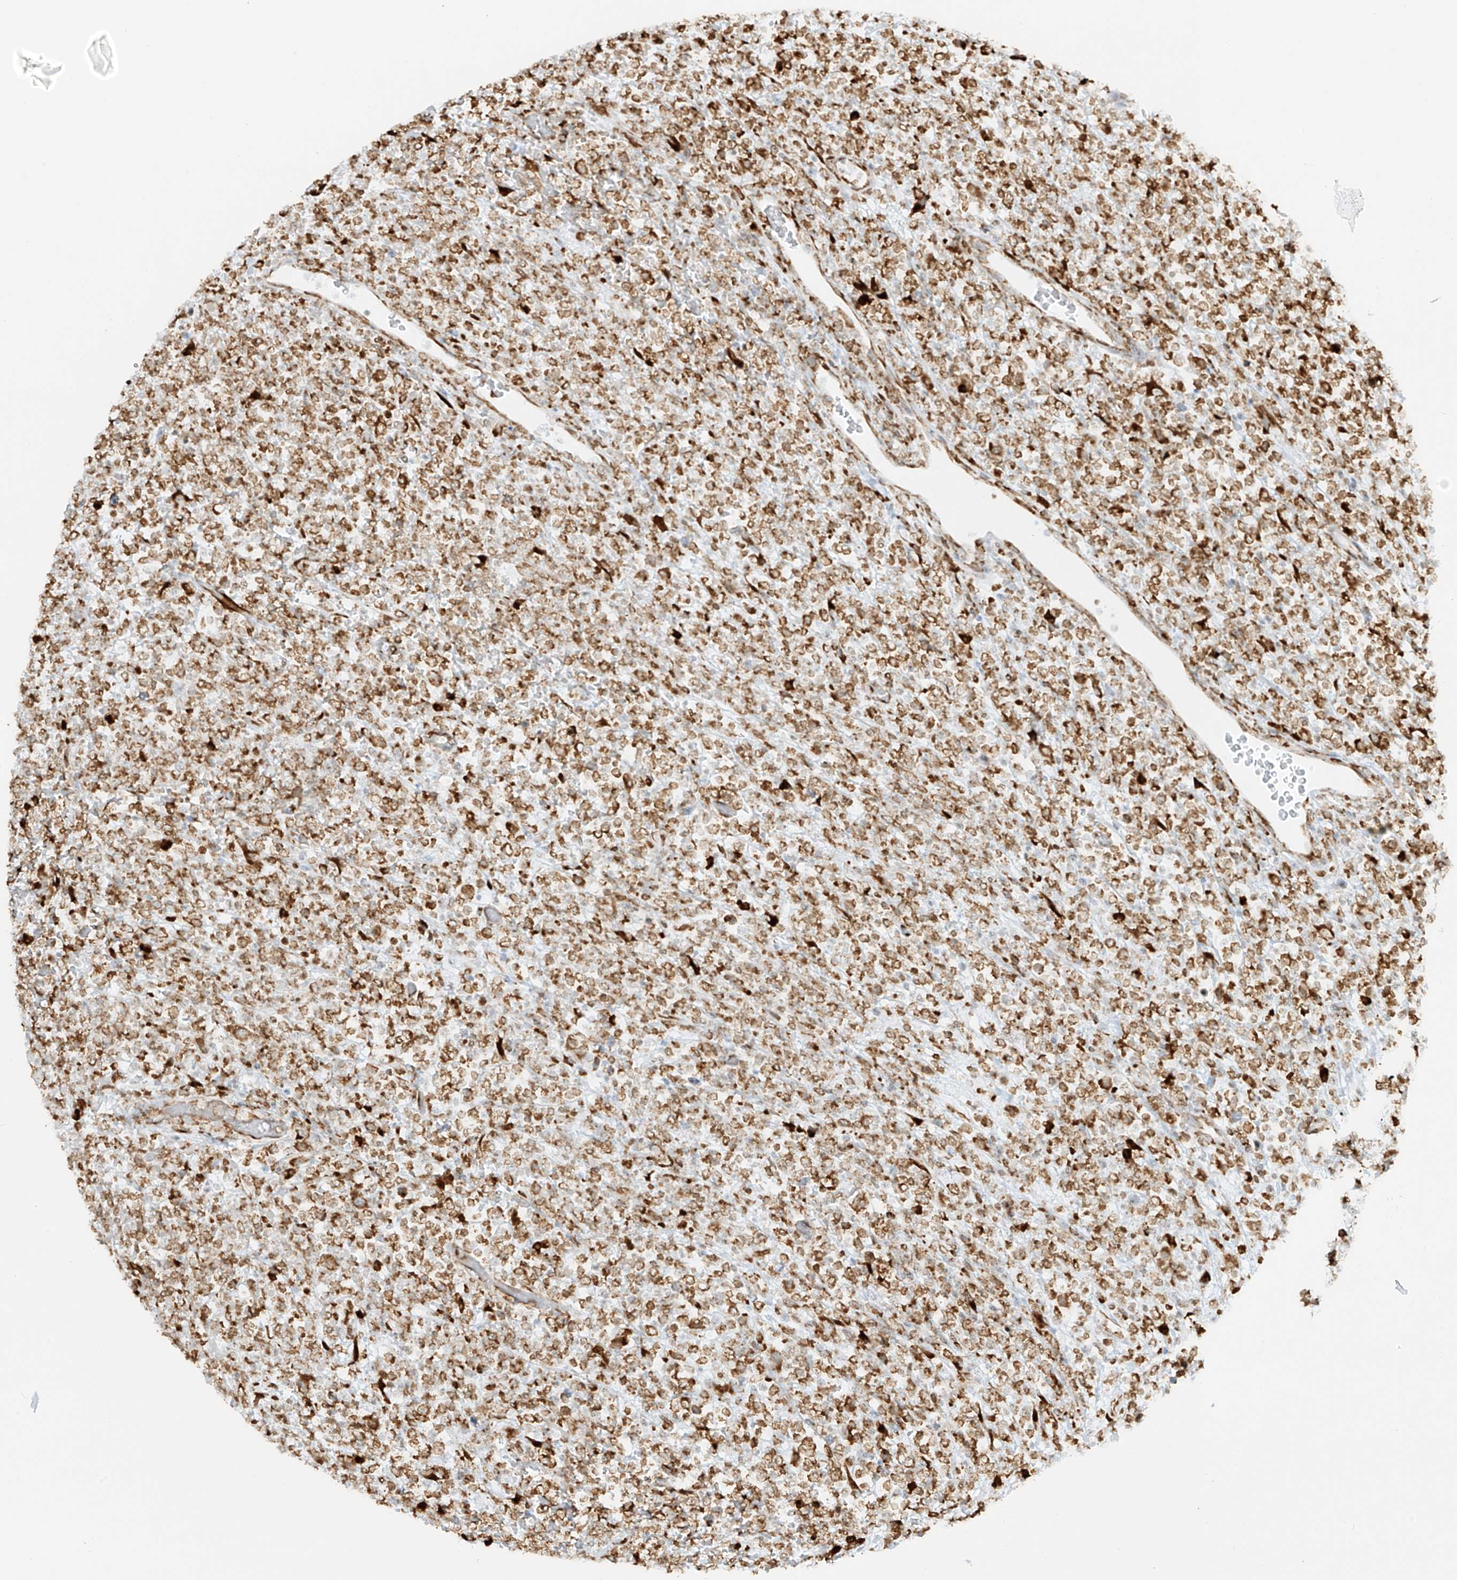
{"staining": {"intensity": "strong", "quantity": ">75%", "location": "cytoplasmic/membranous"}, "tissue": "lymphoma", "cell_type": "Tumor cells", "image_type": "cancer", "snomed": [{"axis": "morphology", "description": "Malignant lymphoma, non-Hodgkin's type, High grade"}, {"axis": "topography", "description": "Colon"}], "caption": "High-power microscopy captured an immunohistochemistry photomicrograph of malignant lymphoma, non-Hodgkin's type (high-grade), revealing strong cytoplasmic/membranous expression in approximately >75% of tumor cells. The protein of interest is shown in brown color, while the nuclei are stained blue.", "gene": "LRRC59", "patient": {"sex": "female", "age": 53}}